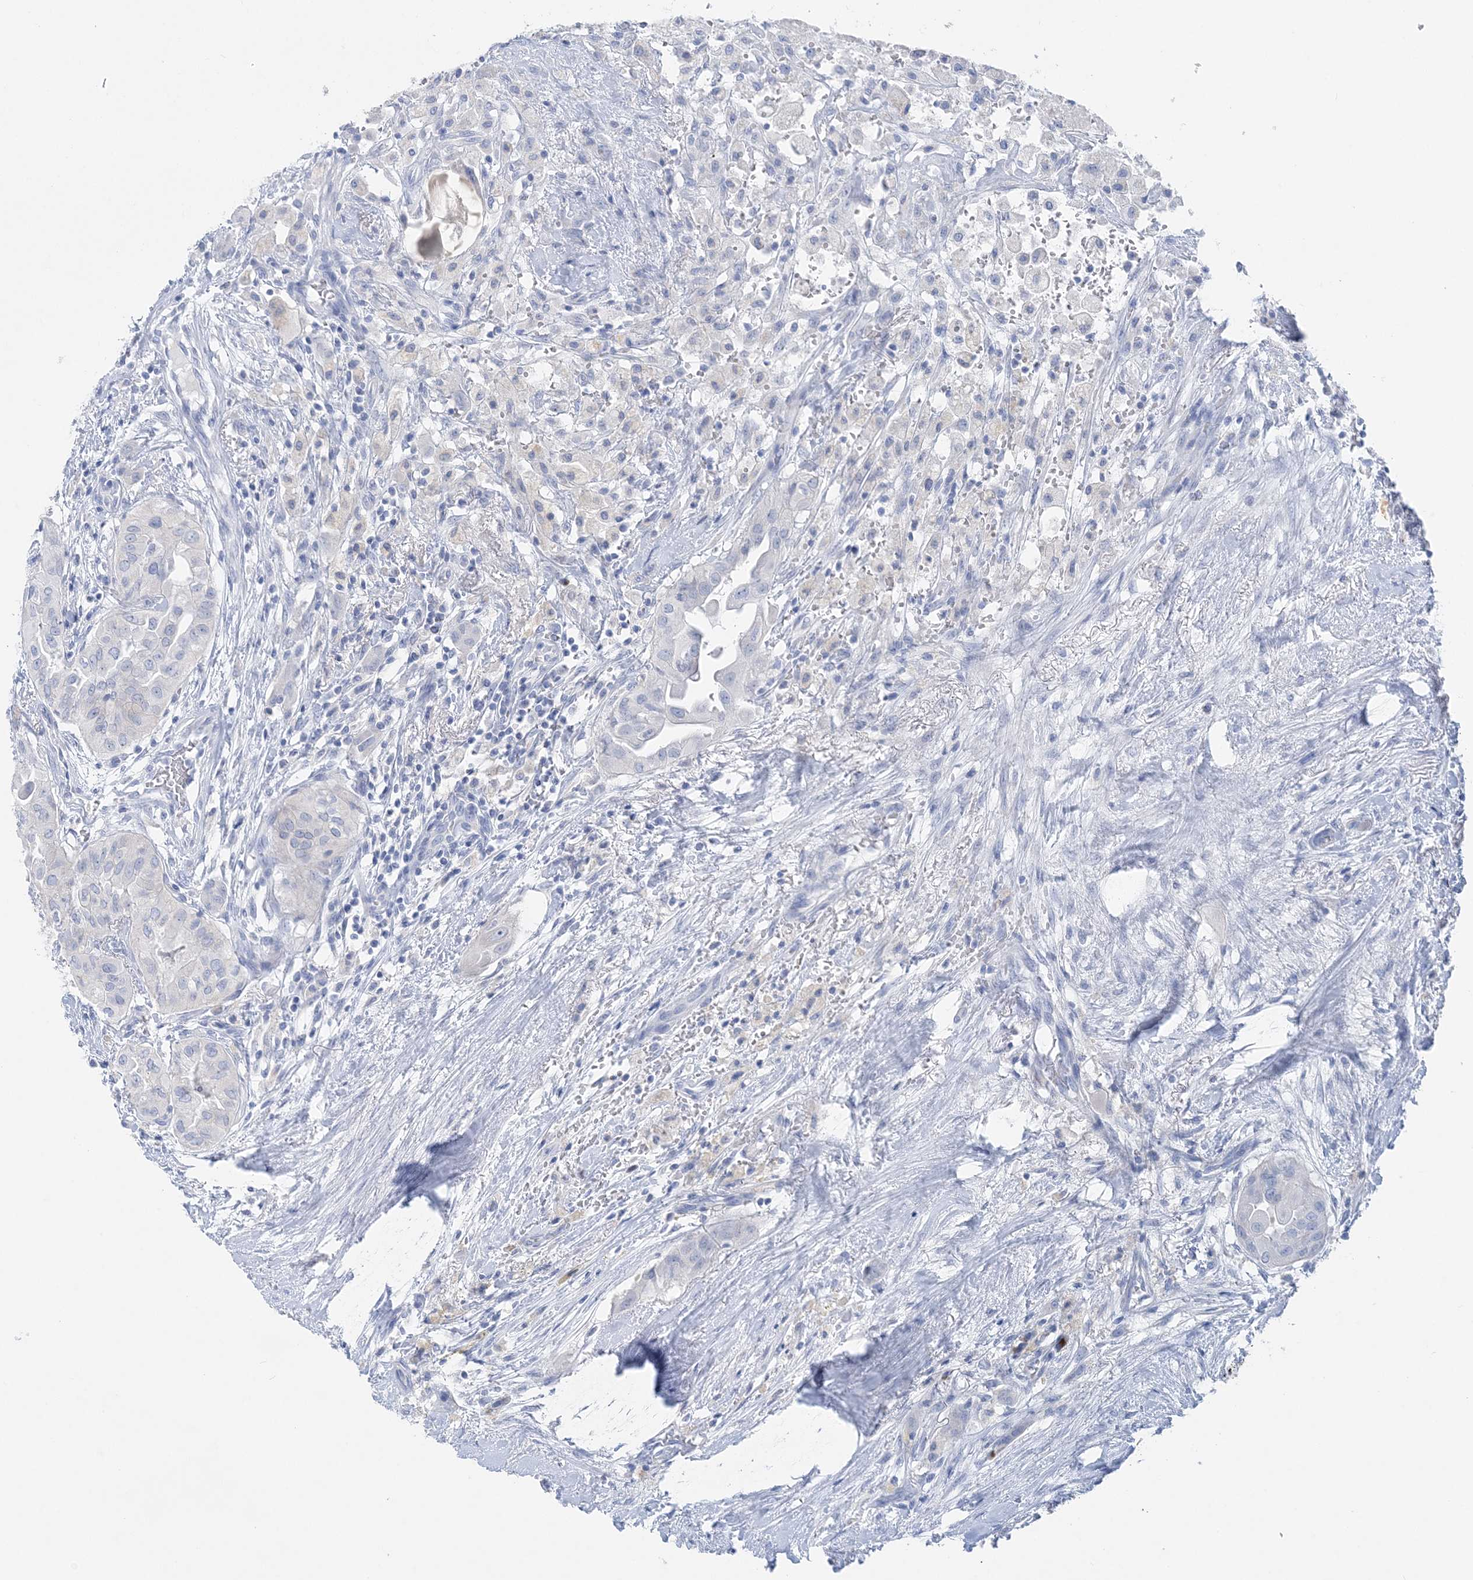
{"staining": {"intensity": "negative", "quantity": "none", "location": "none"}, "tissue": "thyroid cancer", "cell_type": "Tumor cells", "image_type": "cancer", "snomed": [{"axis": "morphology", "description": "Papillary adenocarcinoma, NOS"}, {"axis": "topography", "description": "Thyroid gland"}], "caption": "Human papillary adenocarcinoma (thyroid) stained for a protein using IHC exhibits no staining in tumor cells.", "gene": "SLC5A6", "patient": {"sex": "female", "age": 59}}